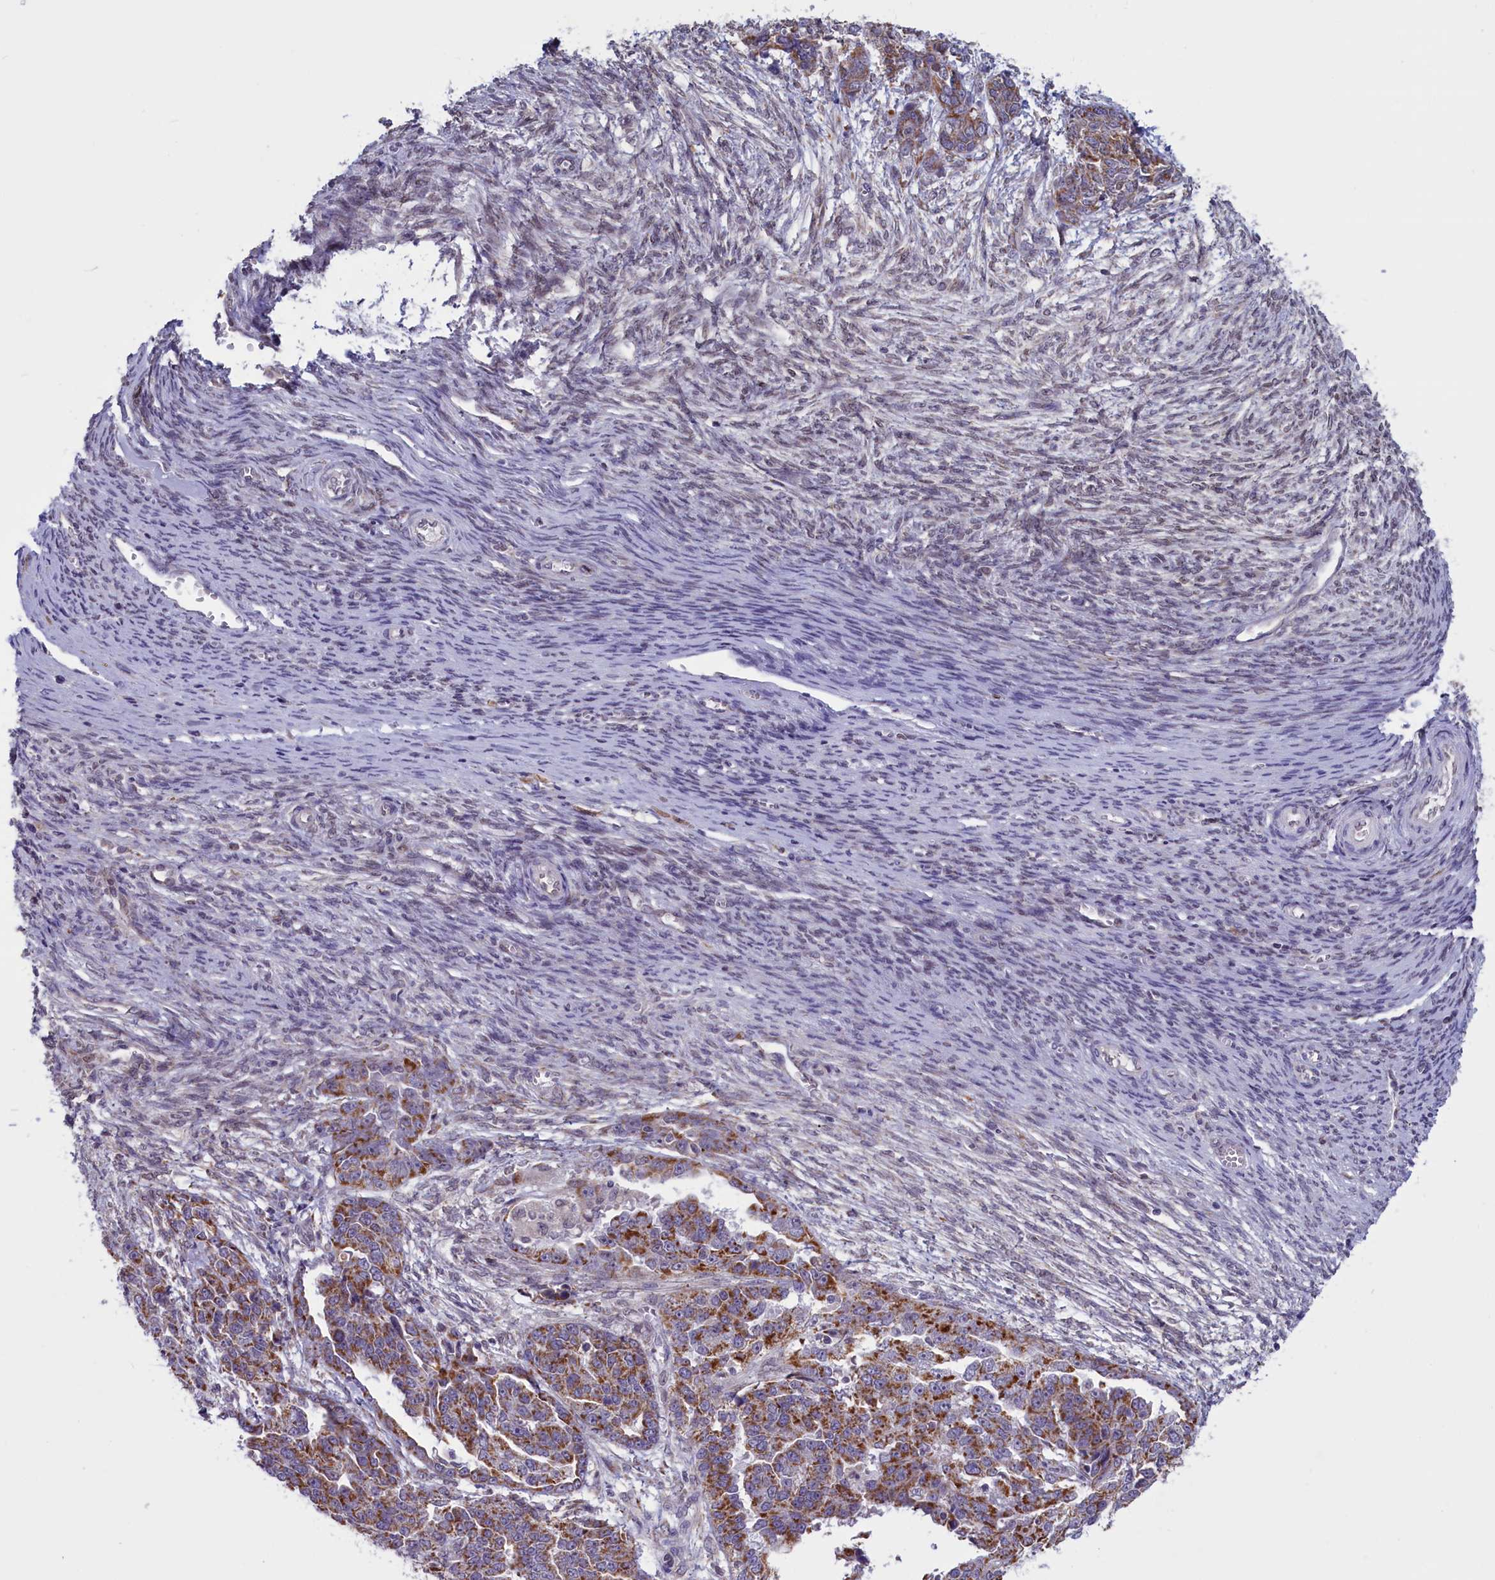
{"staining": {"intensity": "moderate", "quantity": ">75%", "location": "cytoplasmic/membranous"}, "tissue": "ovarian cancer", "cell_type": "Tumor cells", "image_type": "cancer", "snomed": [{"axis": "morphology", "description": "Cystadenocarcinoma, serous, NOS"}, {"axis": "topography", "description": "Ovary"}], "caption": "Tumor cells demonstrate medium levels of moderate cytoplasmic/membranous staining in approximately >75% of cells in ovarian cancer (serous cystadenocarcinoma).", "gene": "PARS2", "patient": {"sex": "female", "age": 44}}